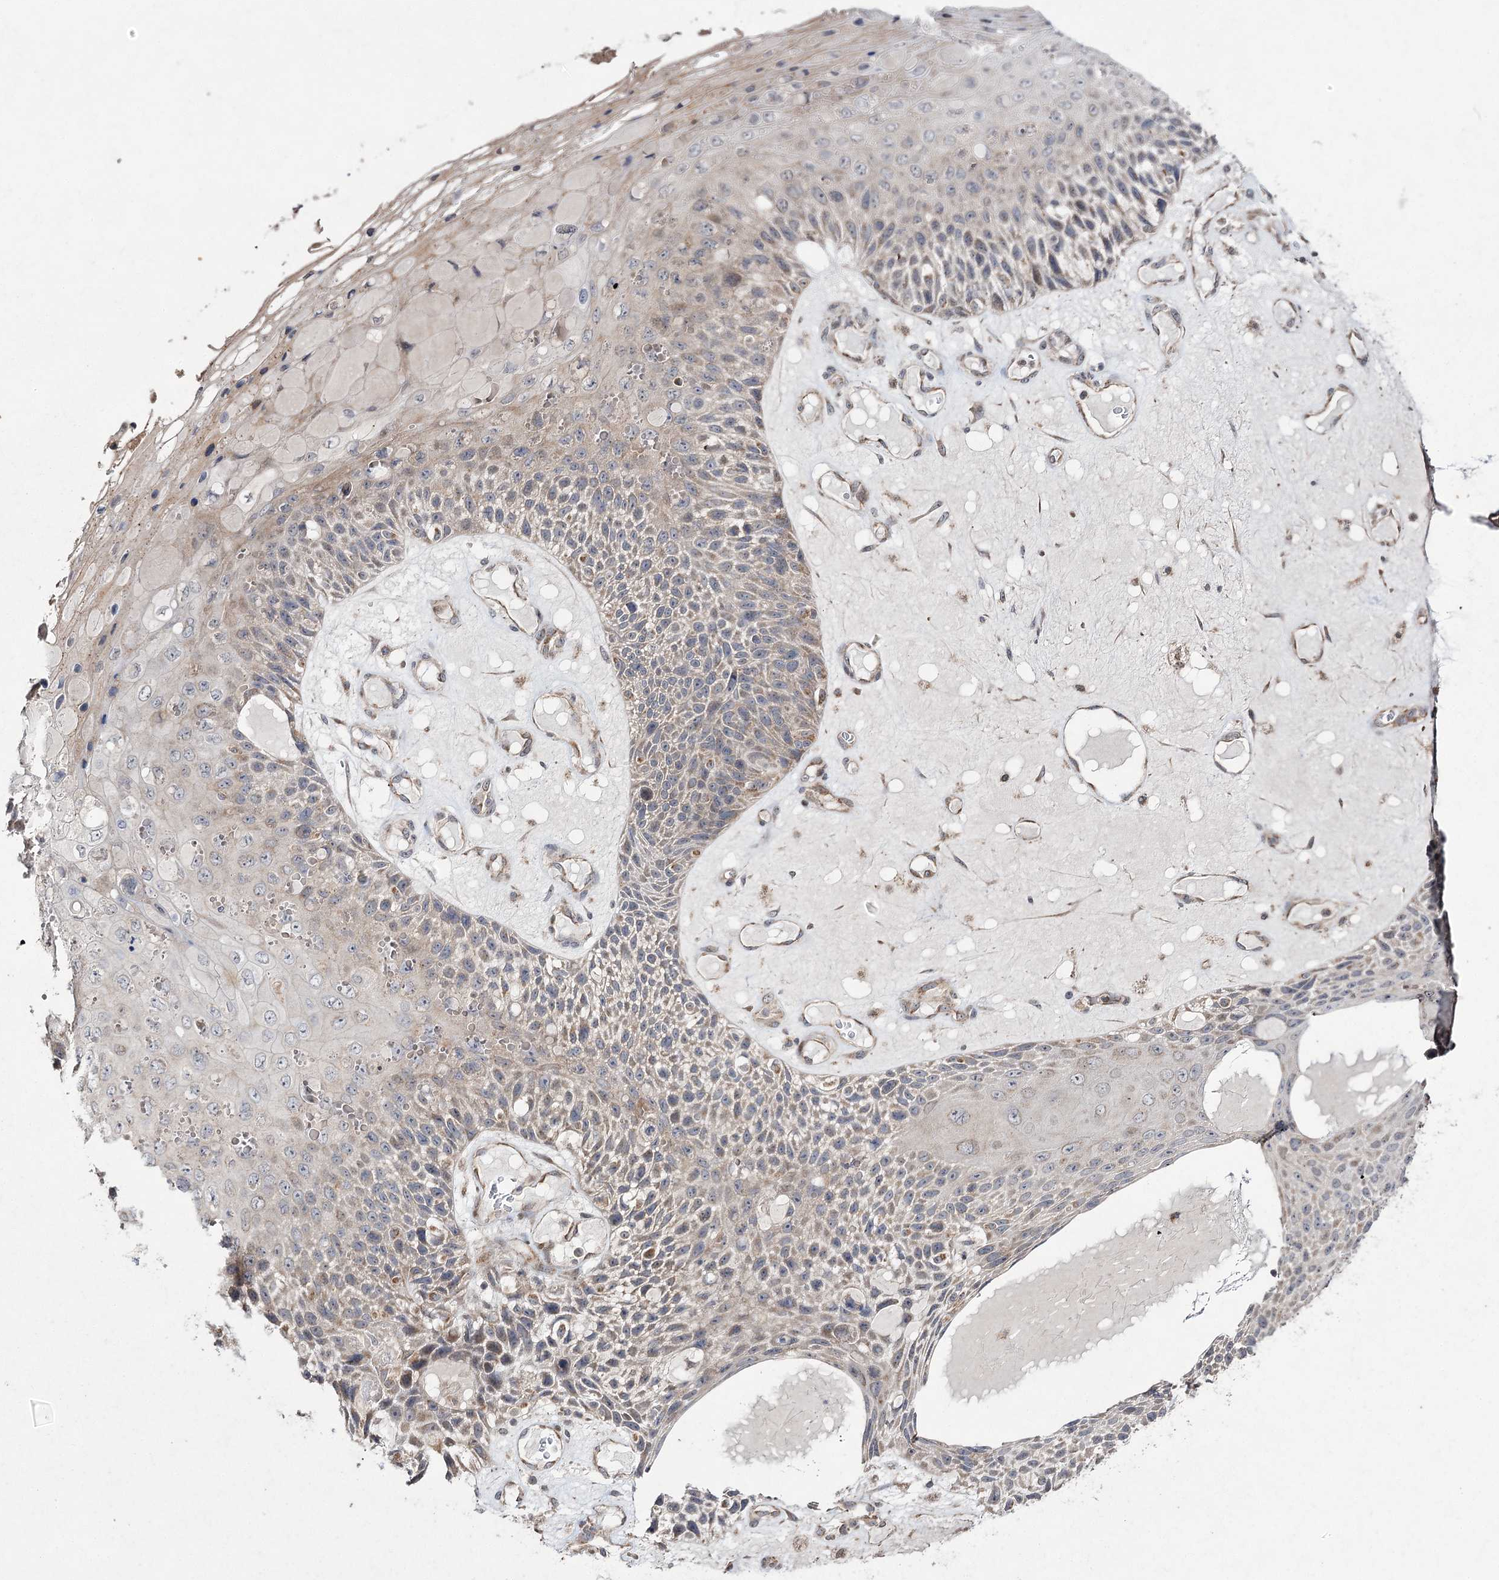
{"staining": {"intensity": "weak", "quantity": "25%-75%", "location": "cytoplasmic/membranous"}, "tissue": "skin cancer", "cell_type": "Tumor cells", "image_type": "cancer", "snomed": [{"axis": "morphology", "description": "Squamous cell carcinoma, NOS"}, {"axis": "topography", "description": "Skin"}], "caption": "The immunohistochemical stain labels weak cytoplasmic/membranous positivity in tumor cells of skin cancer tissue.", "gene": "FANCL", "patient": {"sex": "female", "age": 88}}